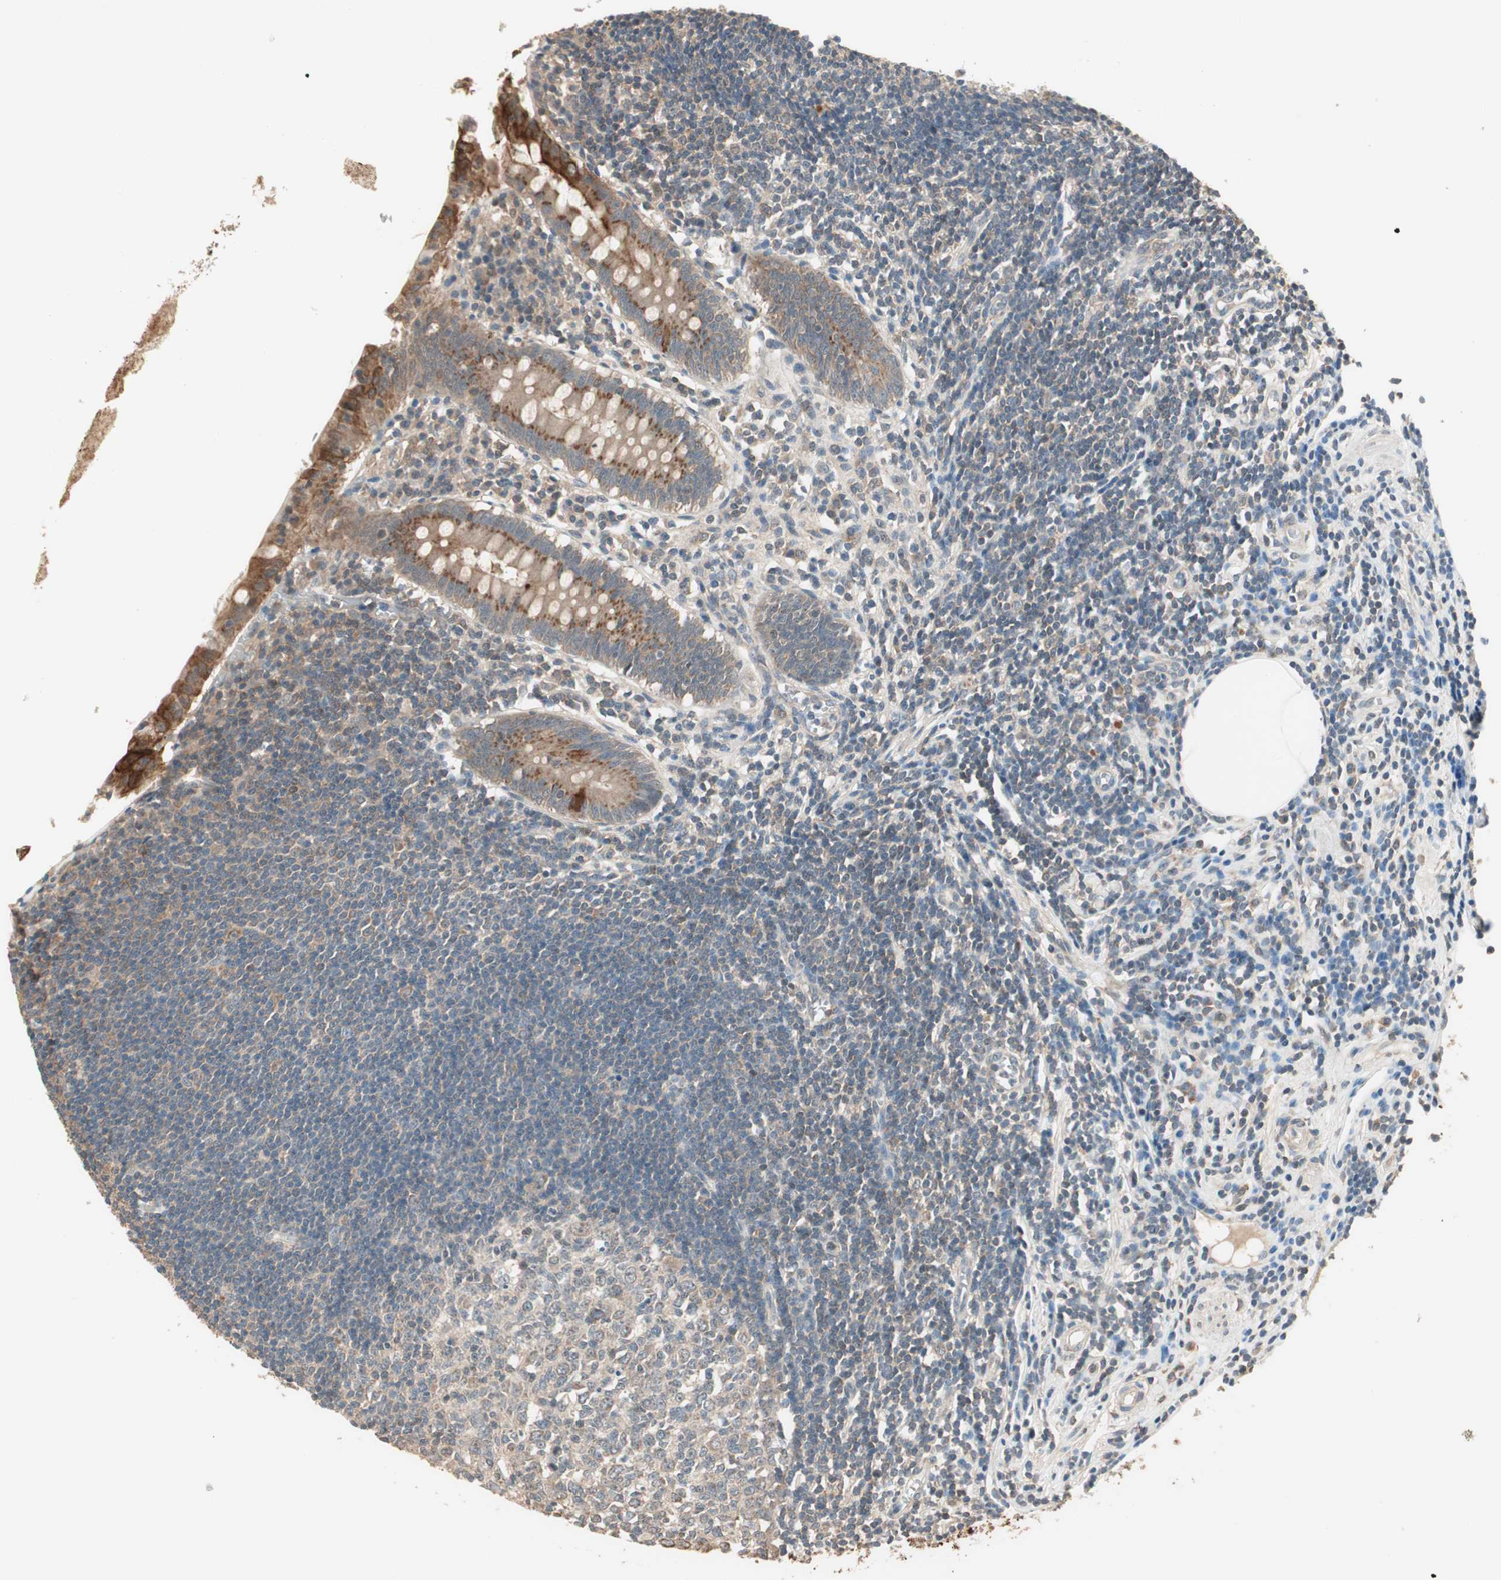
{"staining": {"intensity": "moderate", "quantity": ">75%", "location": "cytoplasmic/membranous"}, "tissue": "appendix", "cell_type": "Glandular cells", "image_type": "normal", "snomed": [{"axis": "morphology", "description": "Normal tissue, NOS"}, {"axis": "topography", "description": "Appendix"}], "caption": "Immunohistochemistry (IHC) micrograph of normal human appendix stained for a protein (brown), which shows medium levels of moderate cytoplasmic/membranous staining in about >75% of glandular cells.", "gene": "TRIM21", "patient": {"sex": "female", "age": 50}}